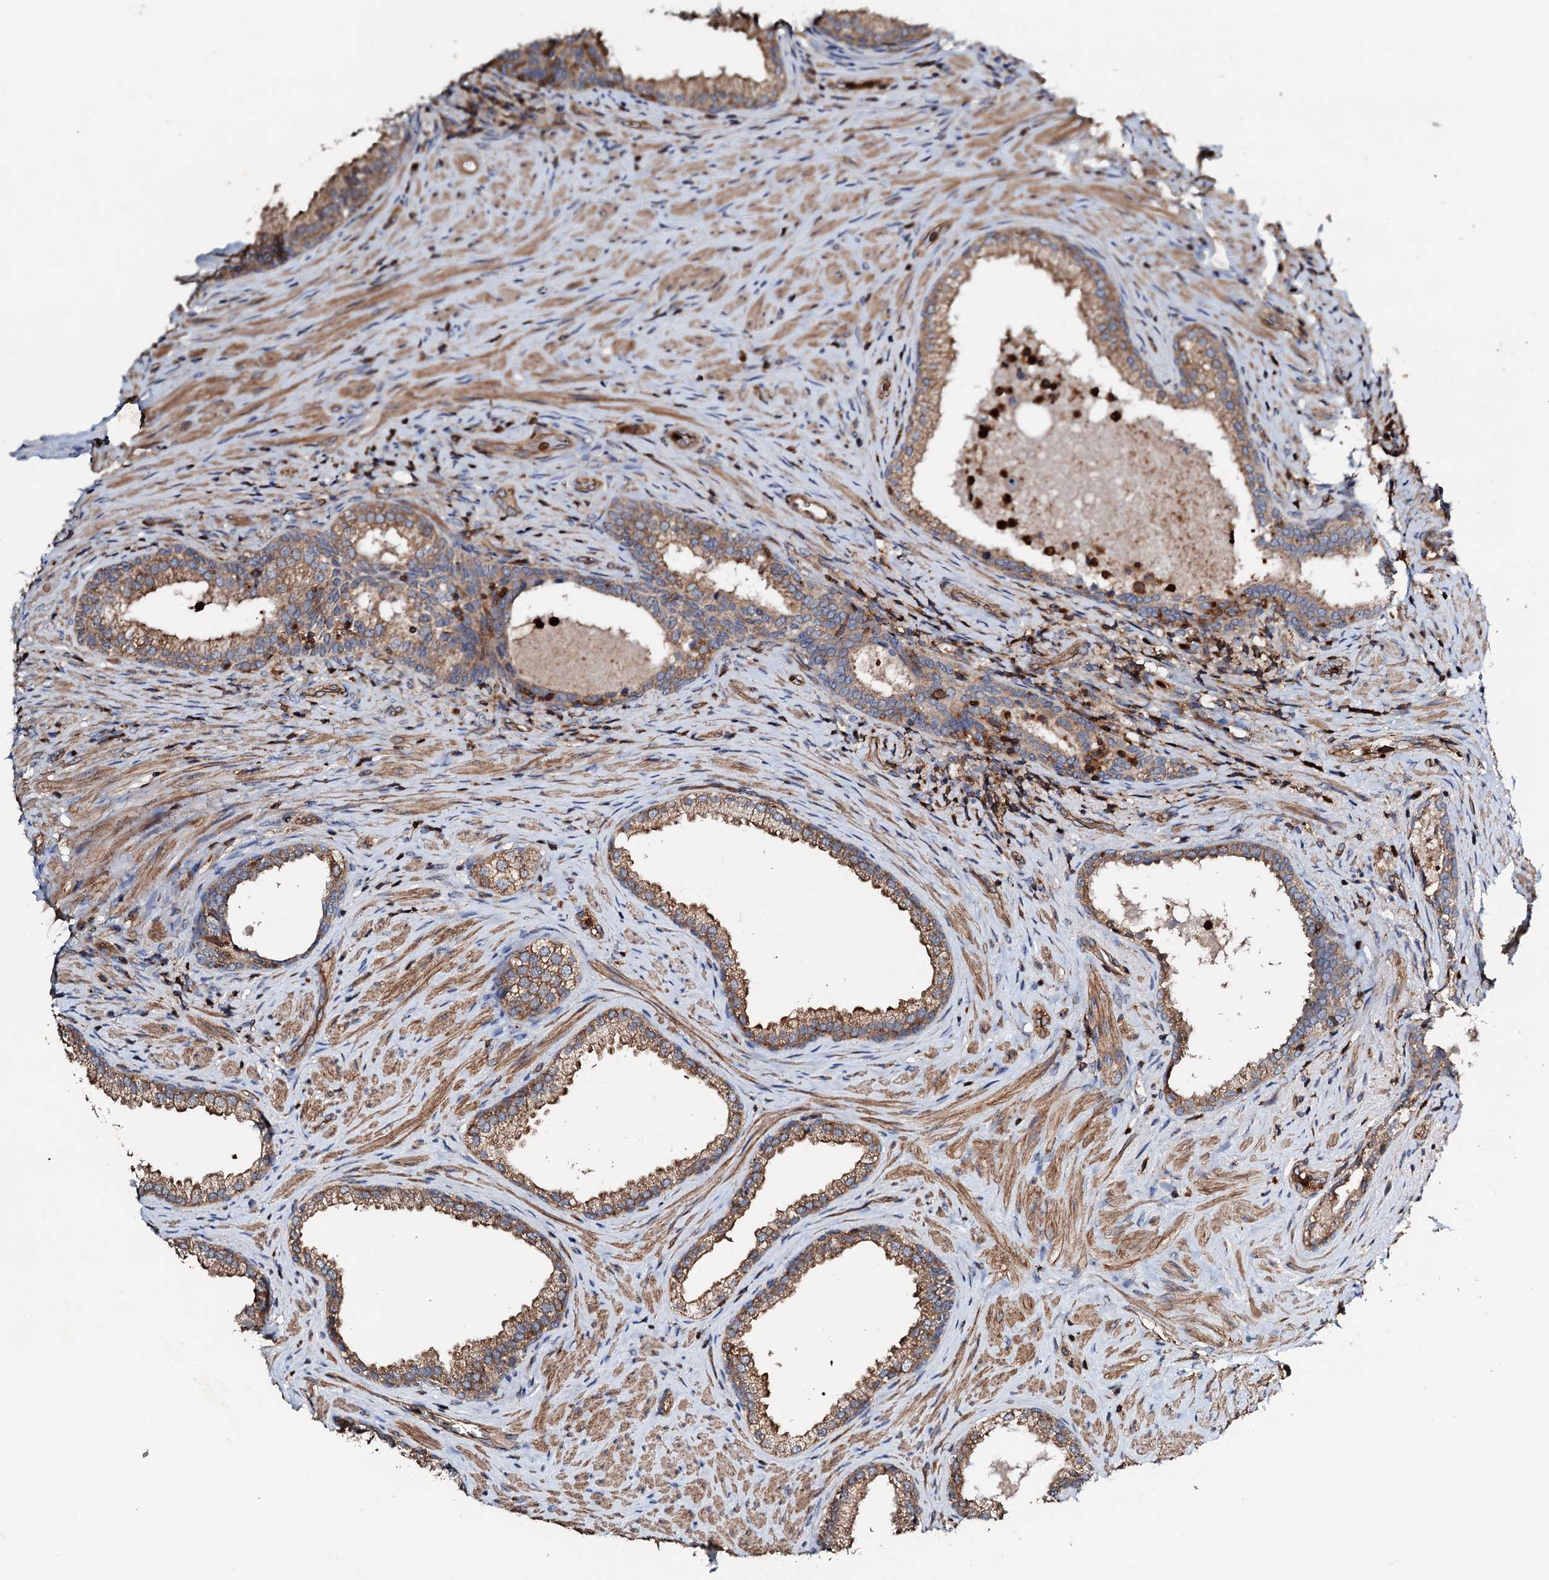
{"staining": {"intensity": "strong", "quantity": ">75%", "location": "cytoplasmic/membranous"}, "tissue": "prostate", "cell_type": "Glandular cells", "image_type": "normal", "snomed": [{"axis": "morphology", "description": "Normal tissue, NOS"}, {"axis": "topography", "description": "Prostate"}], "caption": "The image reveals staining of benign prostate, revealing strong cytoplasmic/membranous protein expression (brown color) within glandular cells.", "gene": "GRK2", "patient": {"sex": "male", "age": 76}}